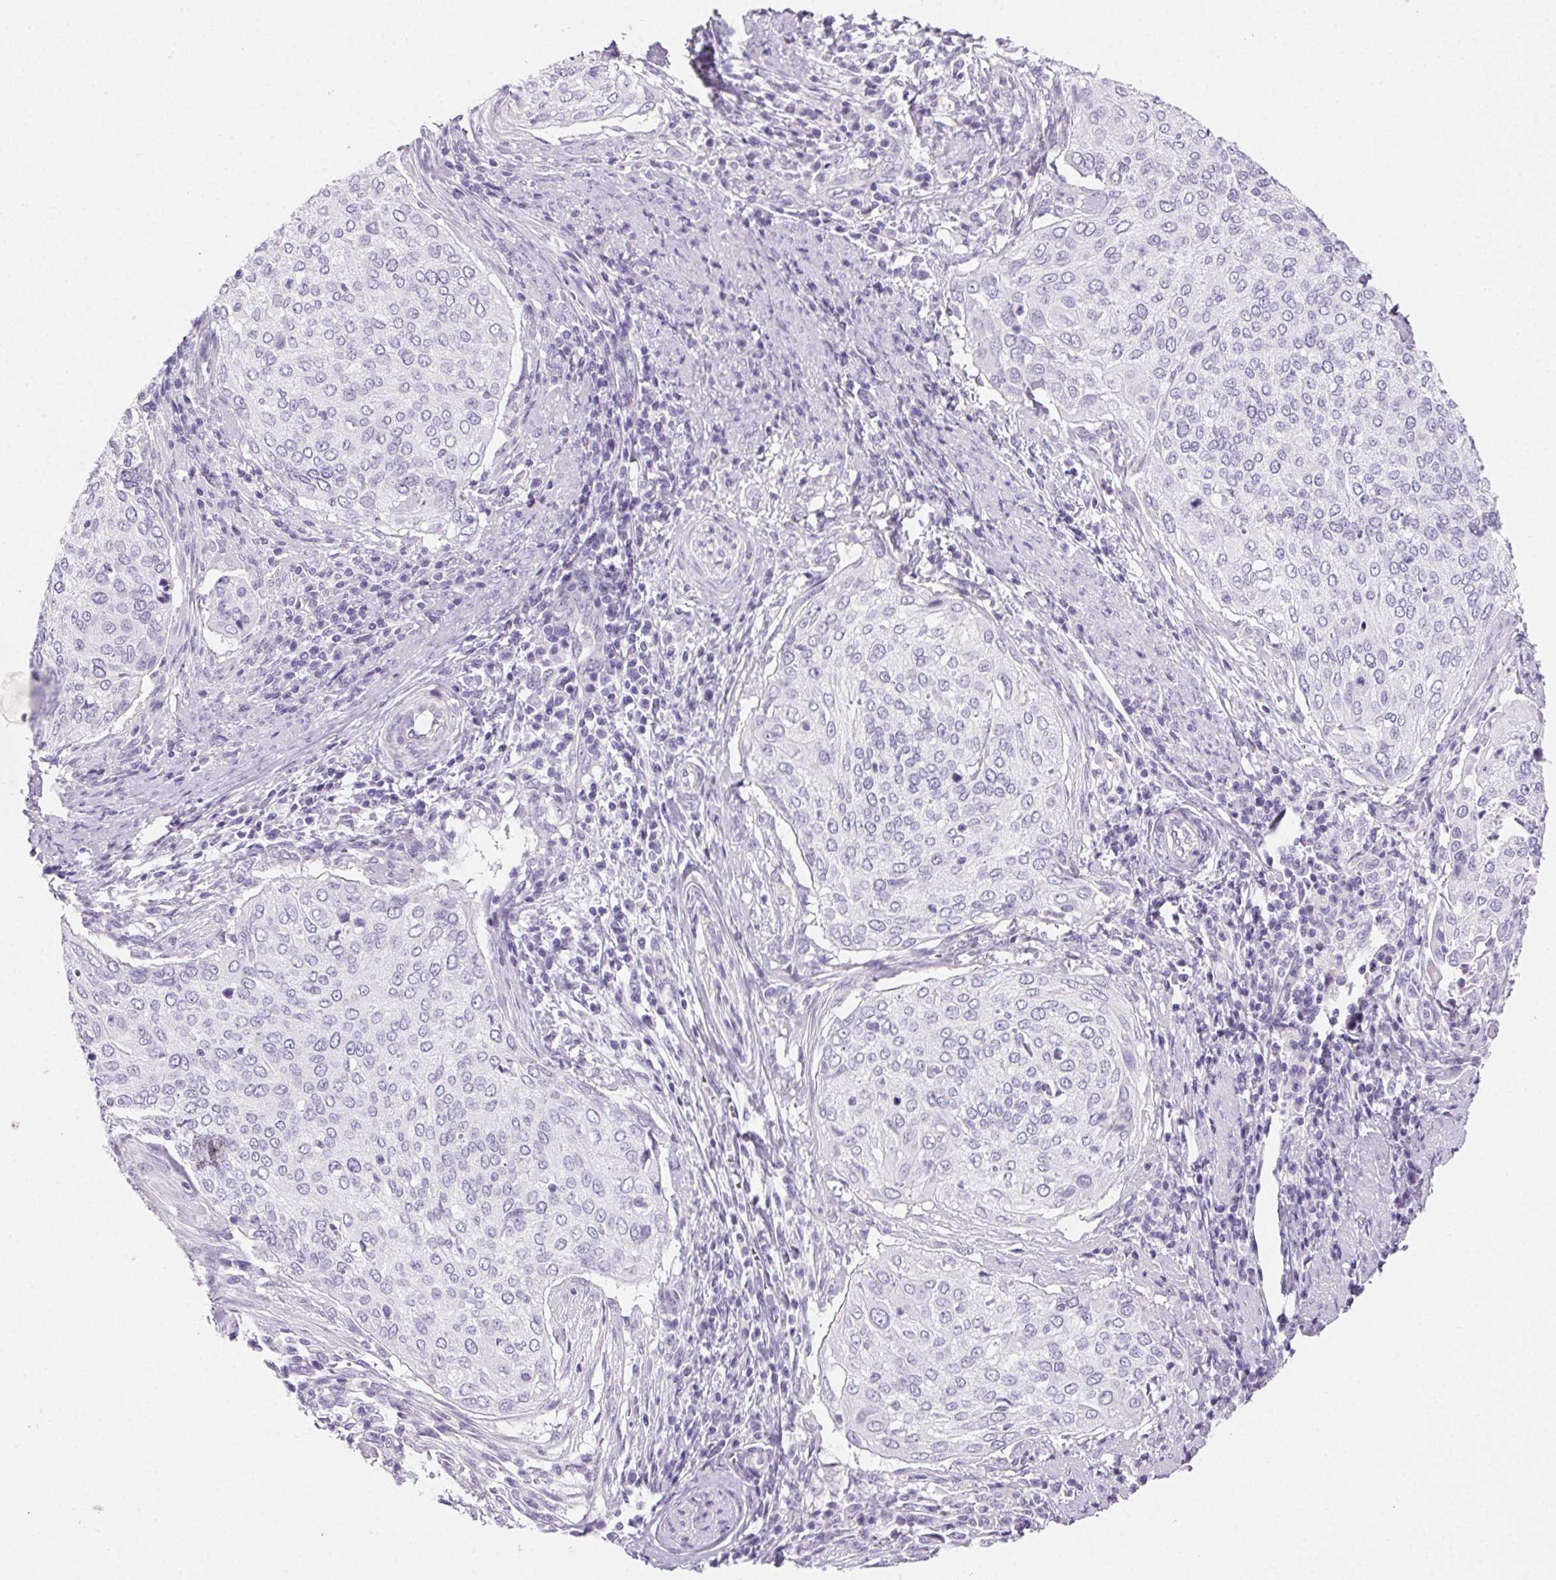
{"staining": {"intensity": "negative", "quantity": "none", "location": "none"}, "tissue": "cervical cancer", "cell_type": "Tumor cells", "image_type": "cancer", "snomed": [{"axis": "morphology", "description": "Squamous cell carcinoma, NOS"}, {"axis": "topography", "description": "Cervix"}], "caption": "Tumor cells show no significant positivity in cervical cancer (squamous cell carcinoma).", "gene": "PRSS3", "patient": {"sex": "female", "age": 38}}